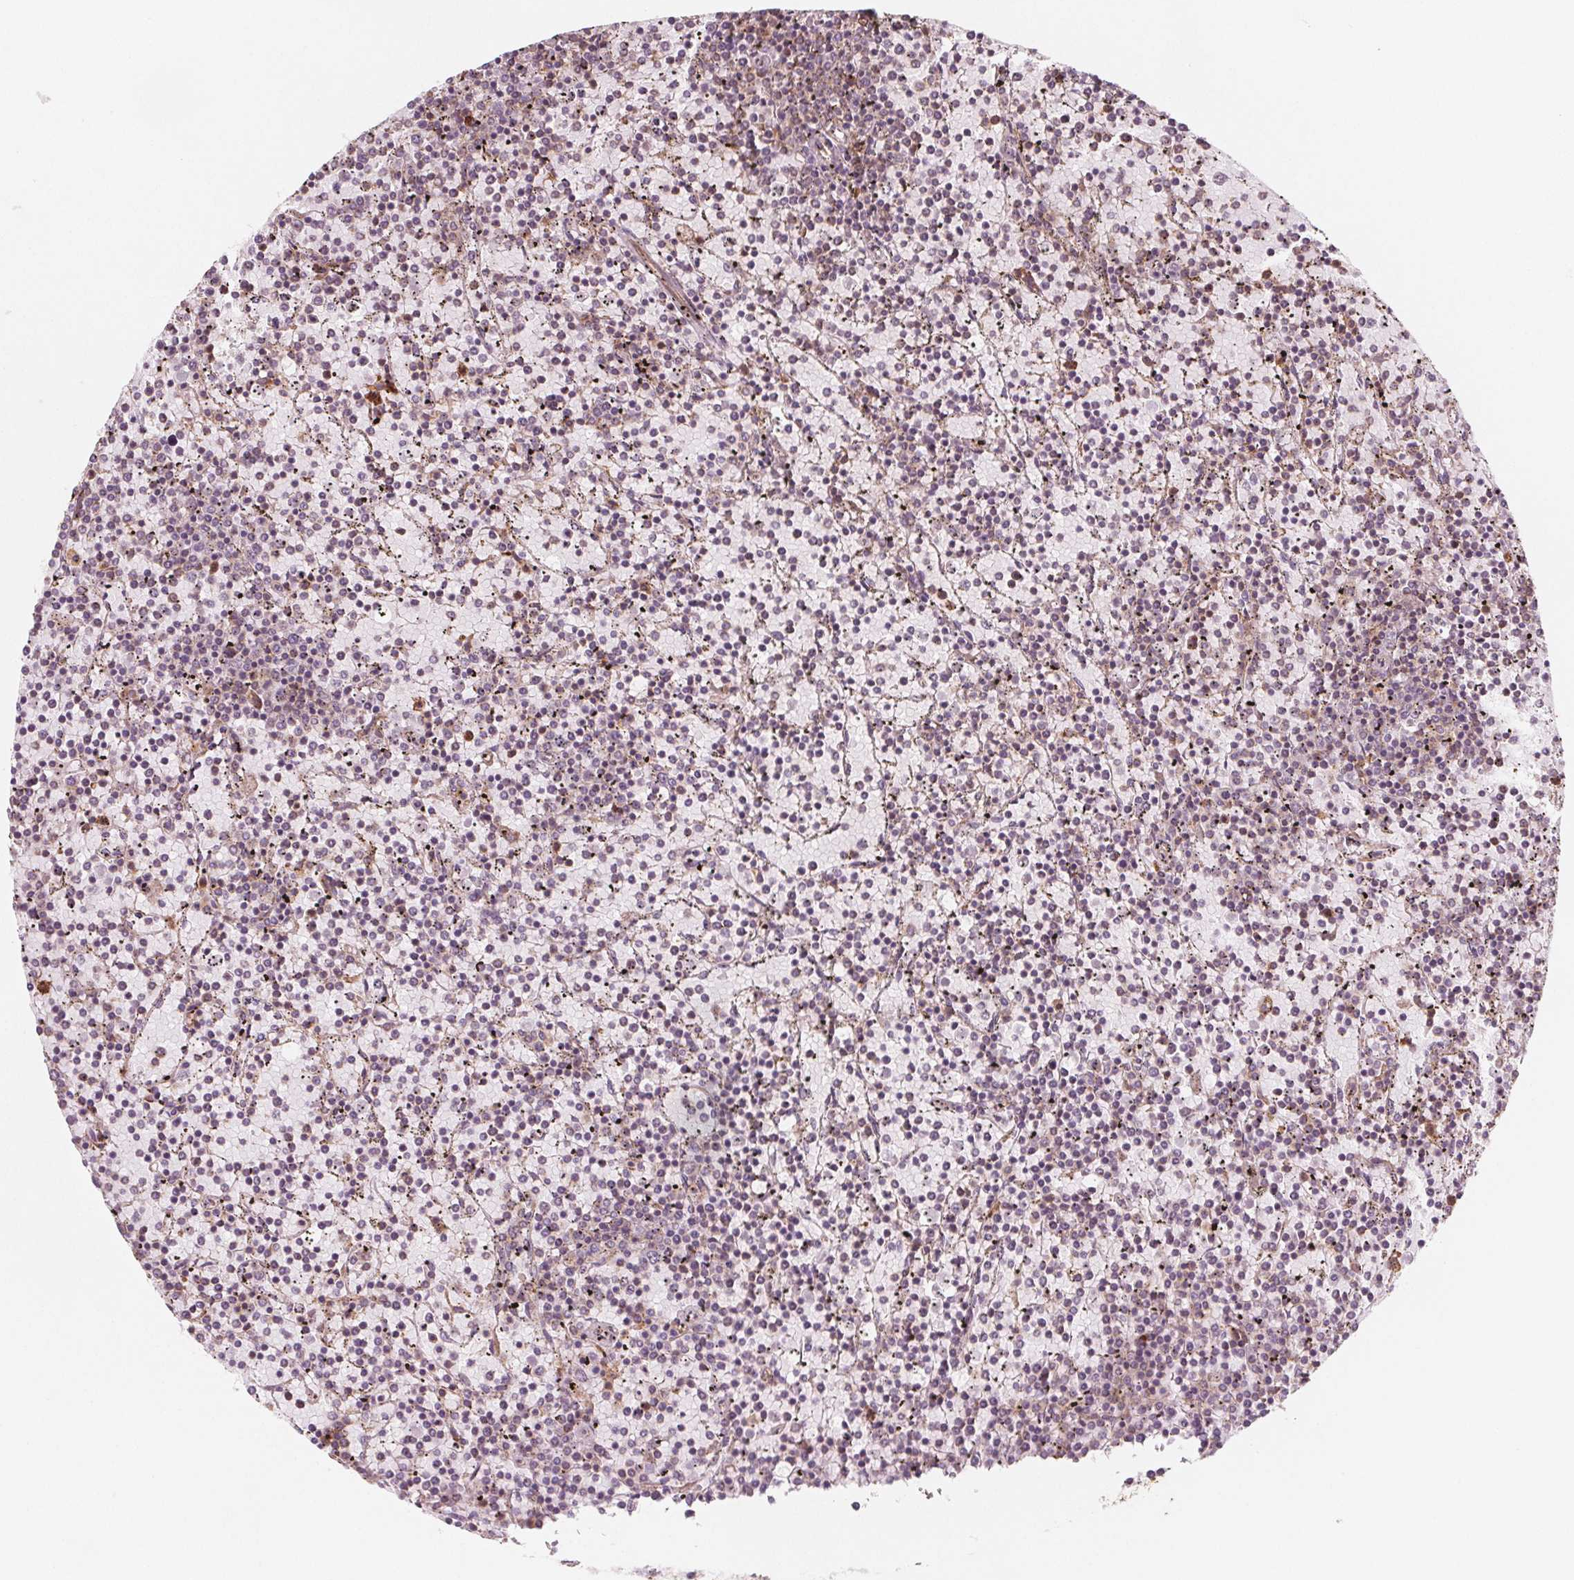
{"staining": {"intensity": "negative", "quantity": "none", "location": "none"}, "tissue": "lymphoma", "cell_type": "Tumor cells", "image_type": "cancer", "snomed": [{"axis": "morphology", "description": "Malignant lymphoma, non-Hodgkin's type, Low grade"}, {"axis": "topography", "description": "Spleen"}], "caption": "Immunohistochemistry histopathology image of lymphoma stained for a protein (brown), which displays no expression in tumor cells.", "gene": "ADAM33", "patient": {"sex": "female", "age": 77}}